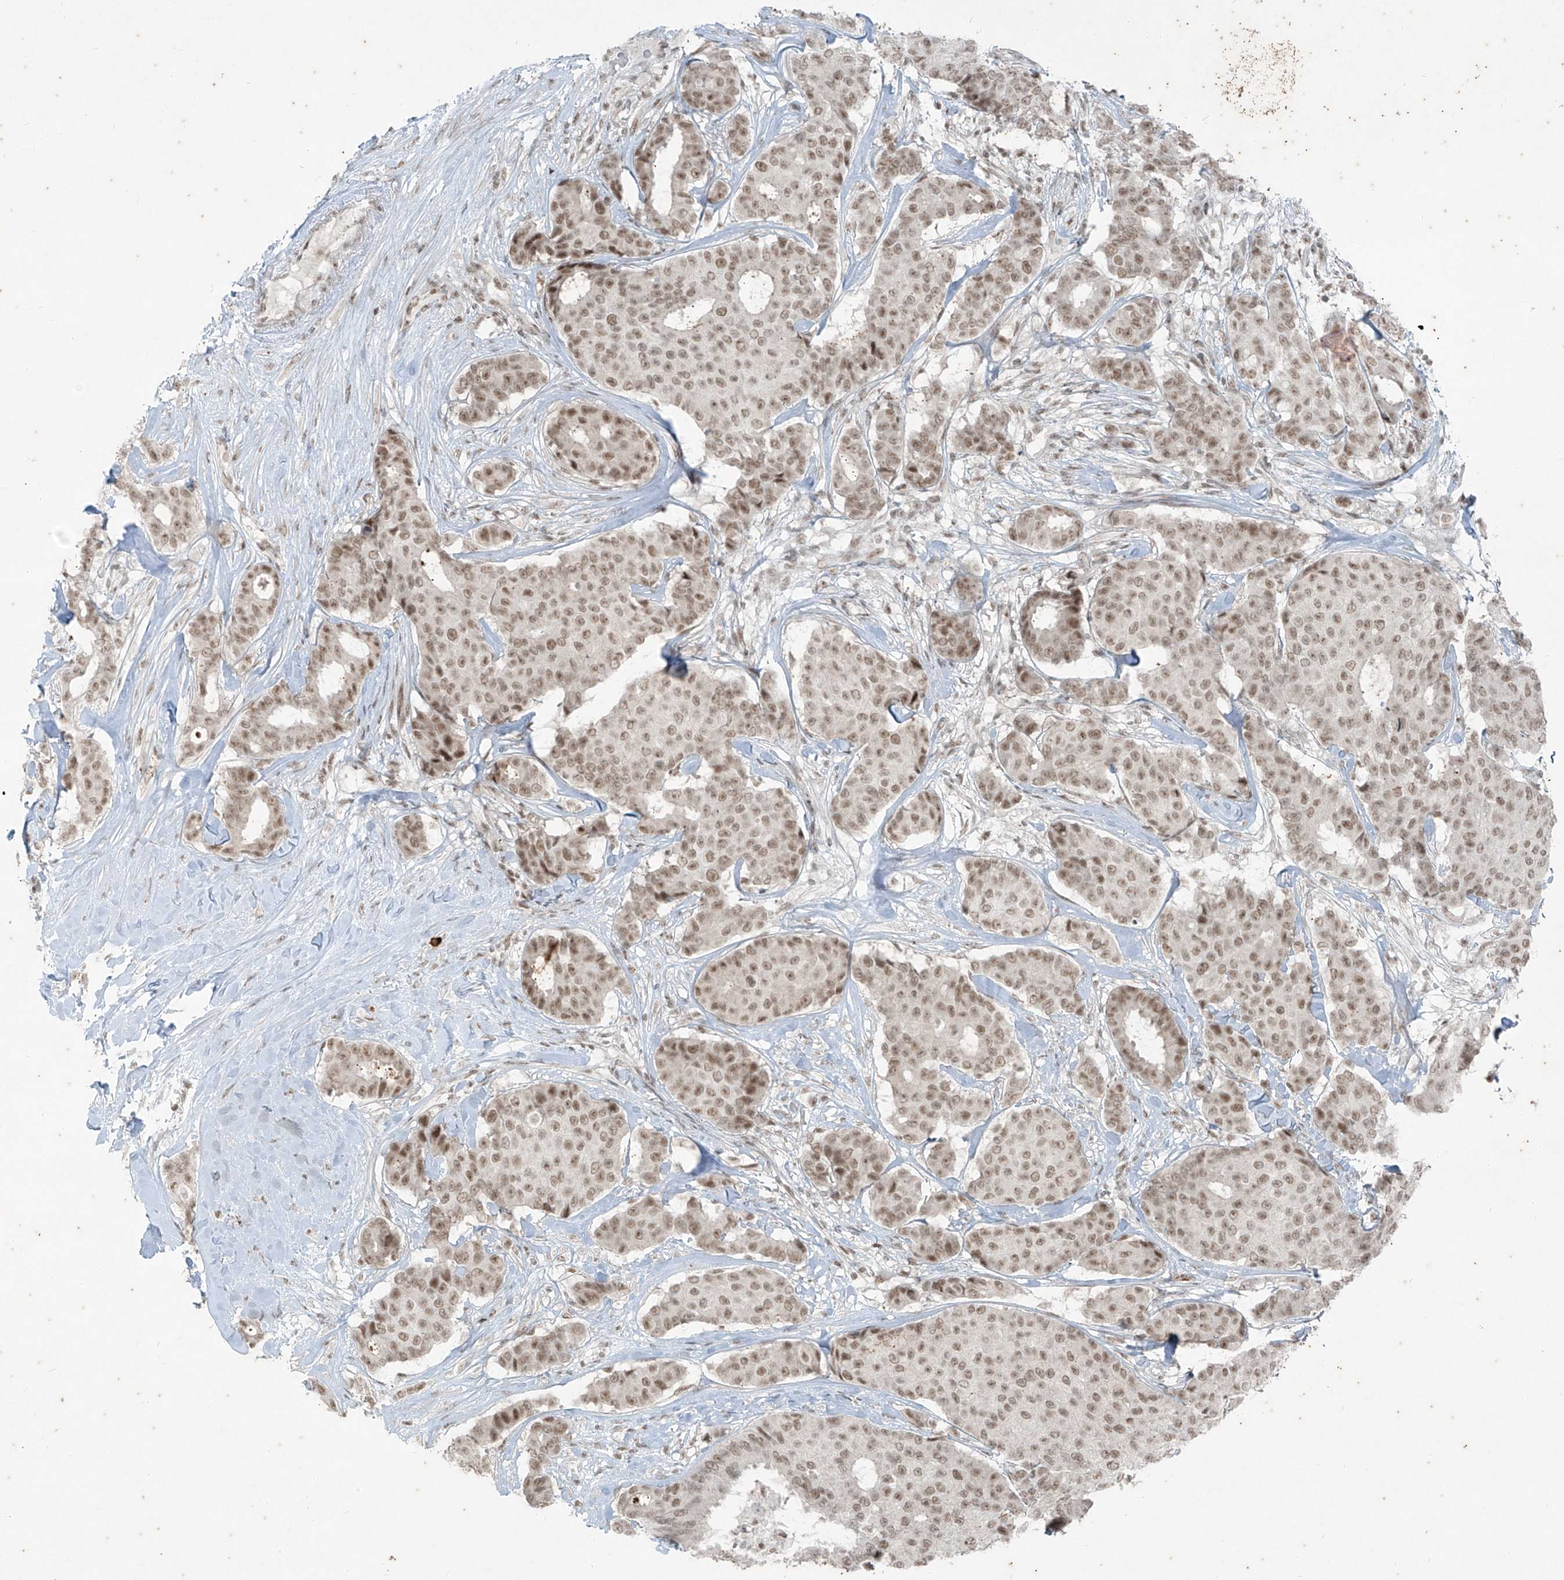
{"staining": {"intensity": "moderate", "quantity": ">75%", "location": "nuclear"}, "tissue": "breast cancer", "cell_type": "Tumor cells", "image_type": "cancer", "snomed": [{"axis": "morphology", "description": "Duct carcinoma"}, {"axis": "topography", "description": "Breast"}], "caption": "Immunohistochemistry staining of breast cancer (invasive ductal carcinoma), which shows medium levels of moderate nuclear expression in about >75% of tumor cells indicating moderate nuclear protein positivity. The staining was performed using DAB (3,3'-diaminobenzidine) (brown) for protein detection and nuclei were counterstained in hematoxylin (blue).", "gene": "ZNF354B", "patient": {"sex": "female", "age": 75}}